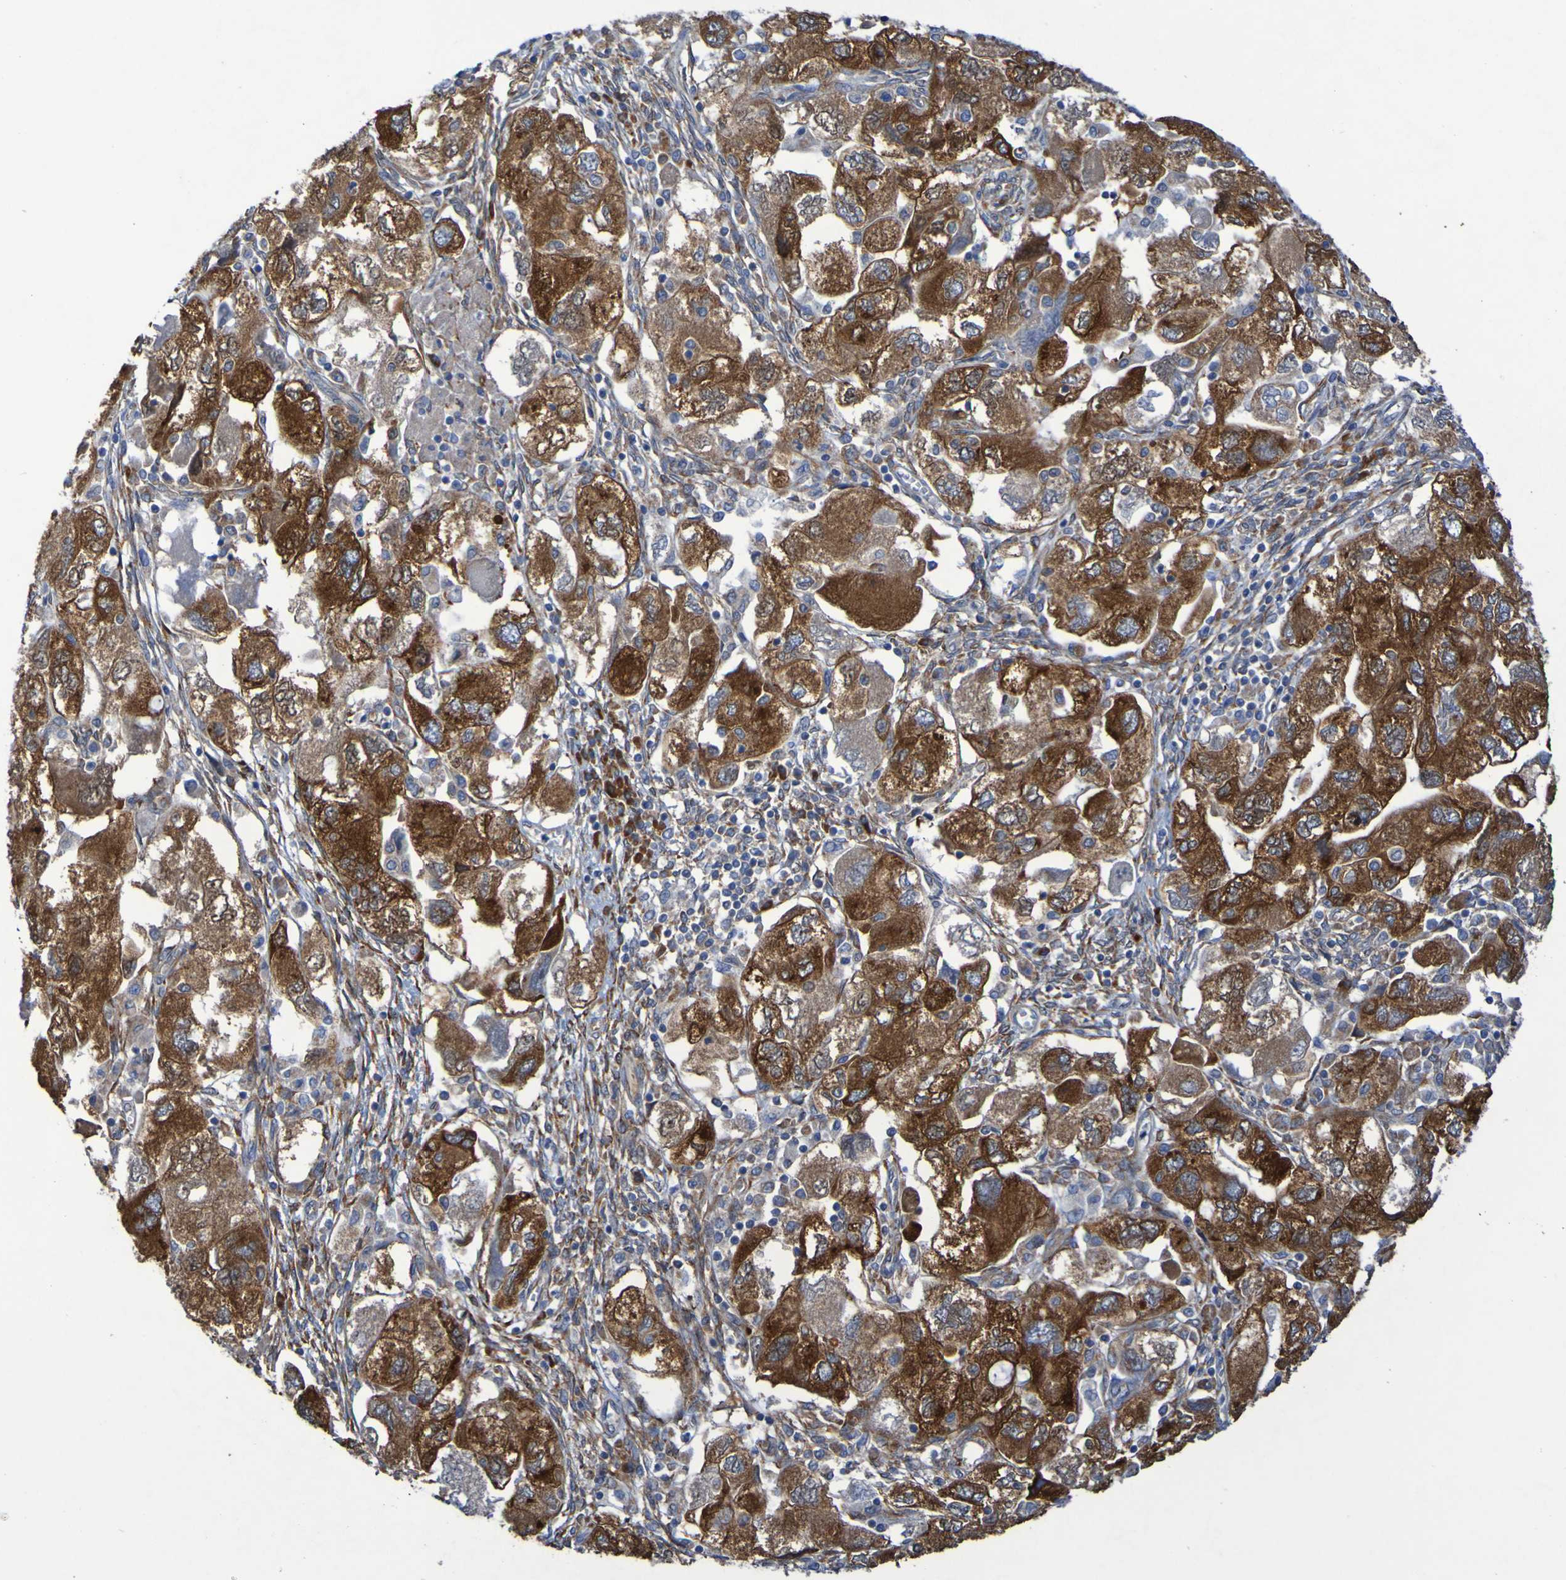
{"staining": {"intensity": "strong", "quantity": ">75%", "location": "cytoplasmic/membranous"}, "tissue": "ovarian cancer", "cell_type": "Tumor cells", "image_type": "cancer", "snomed": [{"axis": "morphology", "description": "Carcinoma, NOS"}, {"axis": "morphology", "description": "Cystadenocarcinoma, serous, NOS"}, {"axis": "topography", "description": "Ovary"}], "caption": "Ovarian serous cystadenocarcinoma stained with a protein marker displays strong staining in tumor cells.", "gene": "FKBP3", "patient": {"sex": "female", "age": 69}}